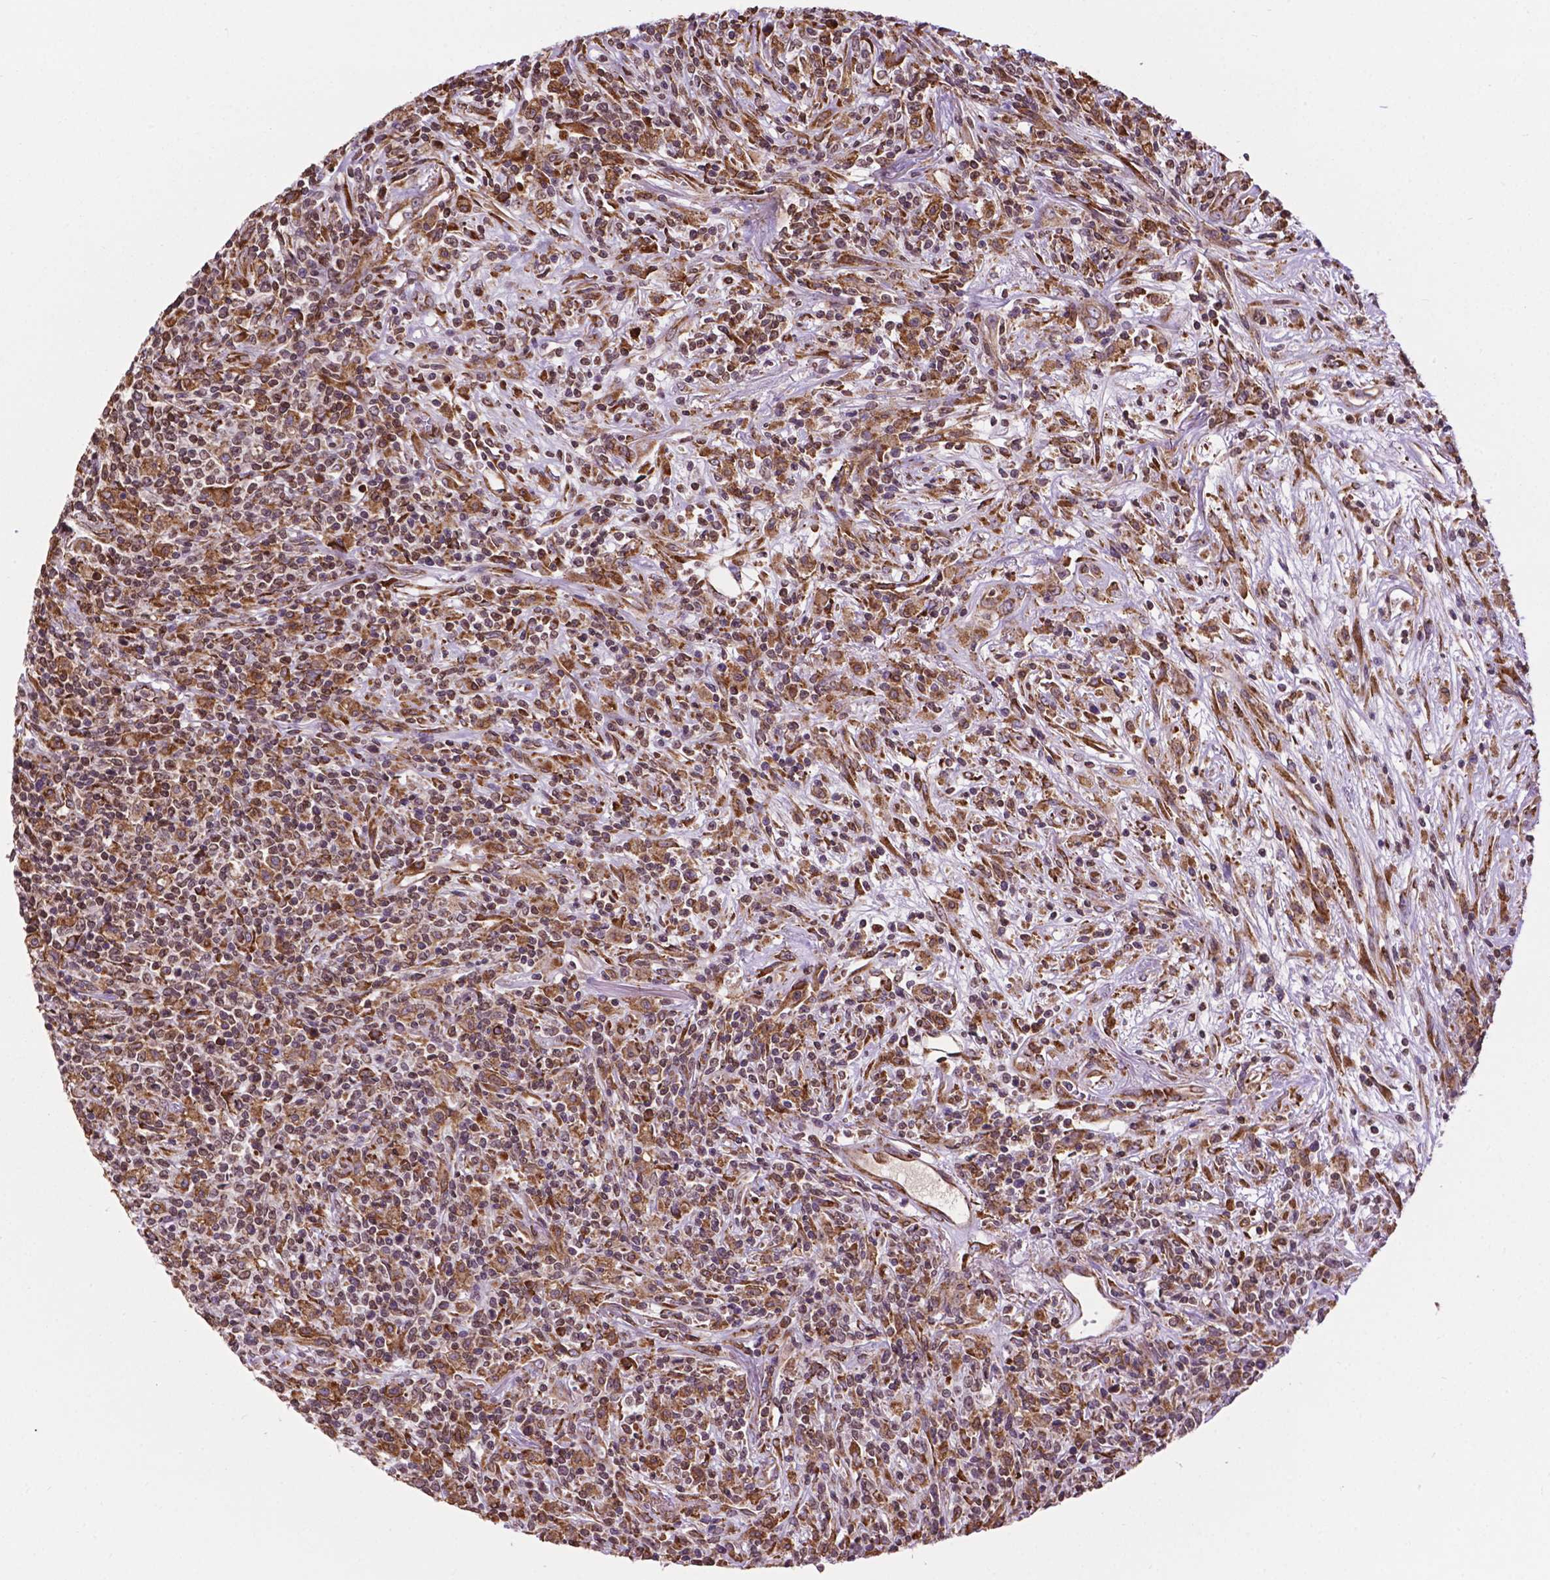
{"staining": {"intensity": "moderate", "quantity": "<25%", "location": "cytoplasmic/membranous"}, "tissue": "lymphoma", "cell_type": "Tumor cells", "image_type": "cancer", "snomed": [{"axis": "morphology", "description": "Malignant lymphoma, non-Hodgkin's type, High grade"}, {"axis": "topography", "description": "Lung"}], "caption": "Moderate cytoplasmic/membranous staining for a protein is present in approximately <25% of tumor cells of lymphoma using immunohistochemistry.", "gene": "GANAB", "patient": {"sex": "male", "age": 79}}